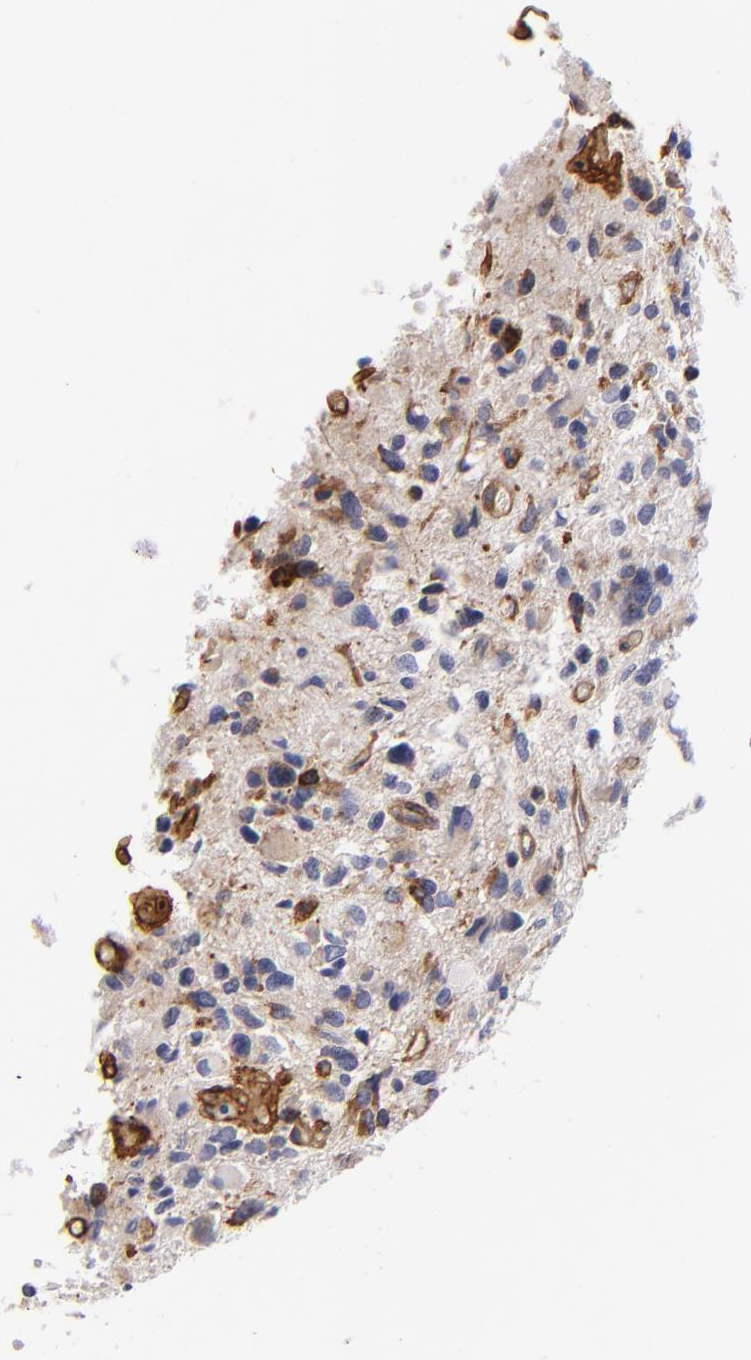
{"staining": {"intensity": "moderate", "quantity": "<25%", "location": "cytoplasmic/membranous"}, "tissue": "glioma", "cell_type": "Tumor cells", "image_type": "cancer", "snomed": [{"axis": "morphology", "description": "Glioma, malignant, High grade"}, {"axis": "topography", "description": "Brain"}], "caption": "Malignant high-grade glioma stained for a protein reveals moderate cytoplasmic/membranous positivity in tumor cells.", "gene": "LAMC1", "patient": {"sex": "male", "age": 69}}